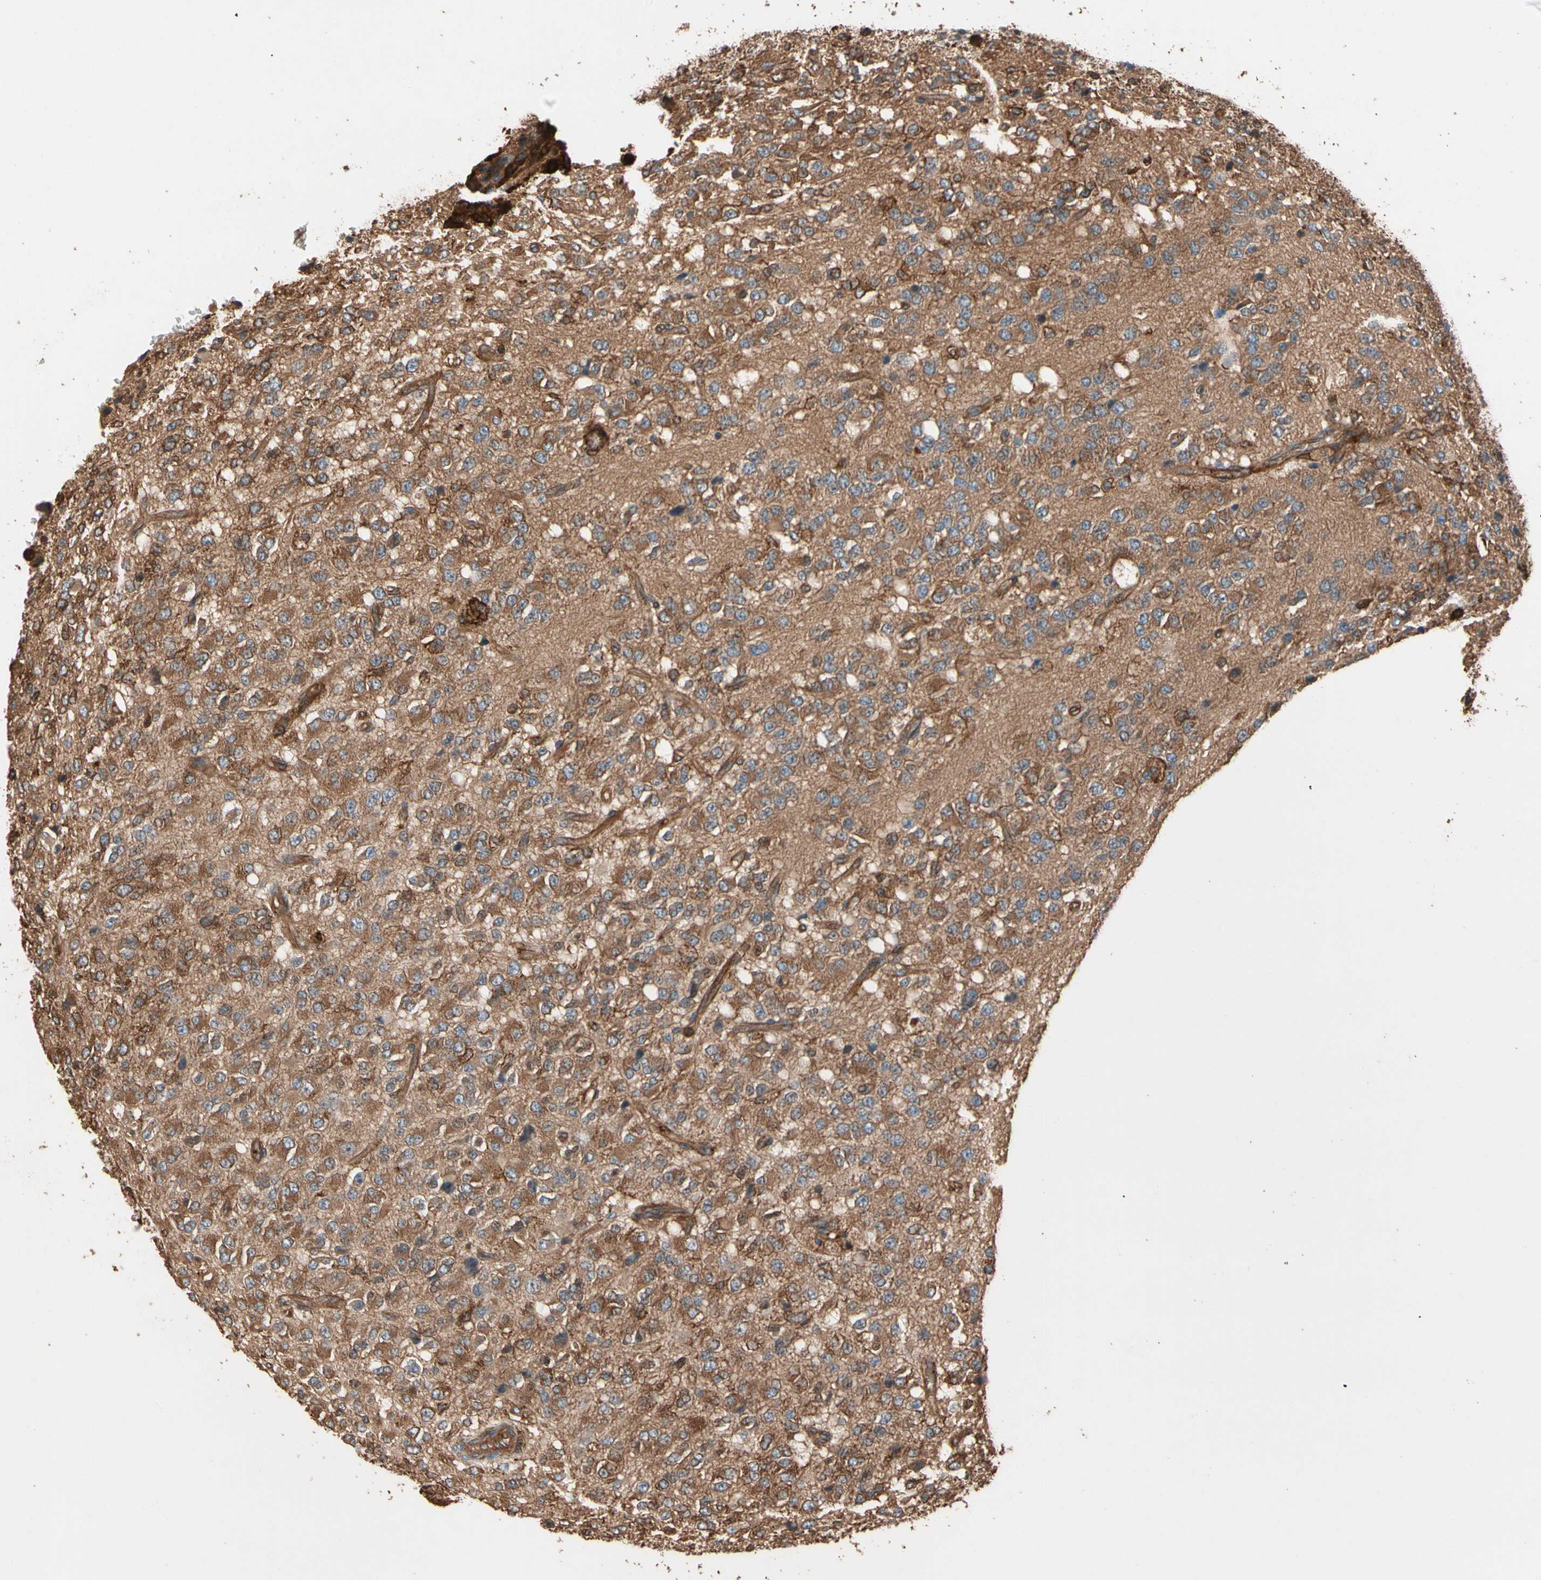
{"staining": {"intensity": "moderate", "quantity": ">75%", "location": "cytoplasmic/membranous"}, "tissue": "glioma", "cell_type": "Tumor cells", "image_type": "cancer", "snomed": [{"axis": "morphology", "description": "Glioma, malignant, High grade"}, {"axis": "topography", "description": "pancreas cauda"}], "caption": "There is medium levels of moderate cytoplasmic/membranous positivity in tumor cells of malignant high-grade glioma, as demonstrated by immunohistochemical staining (brown color).", "gene": "AGBL2", "patient": {"sex": "male", "age": 60}}